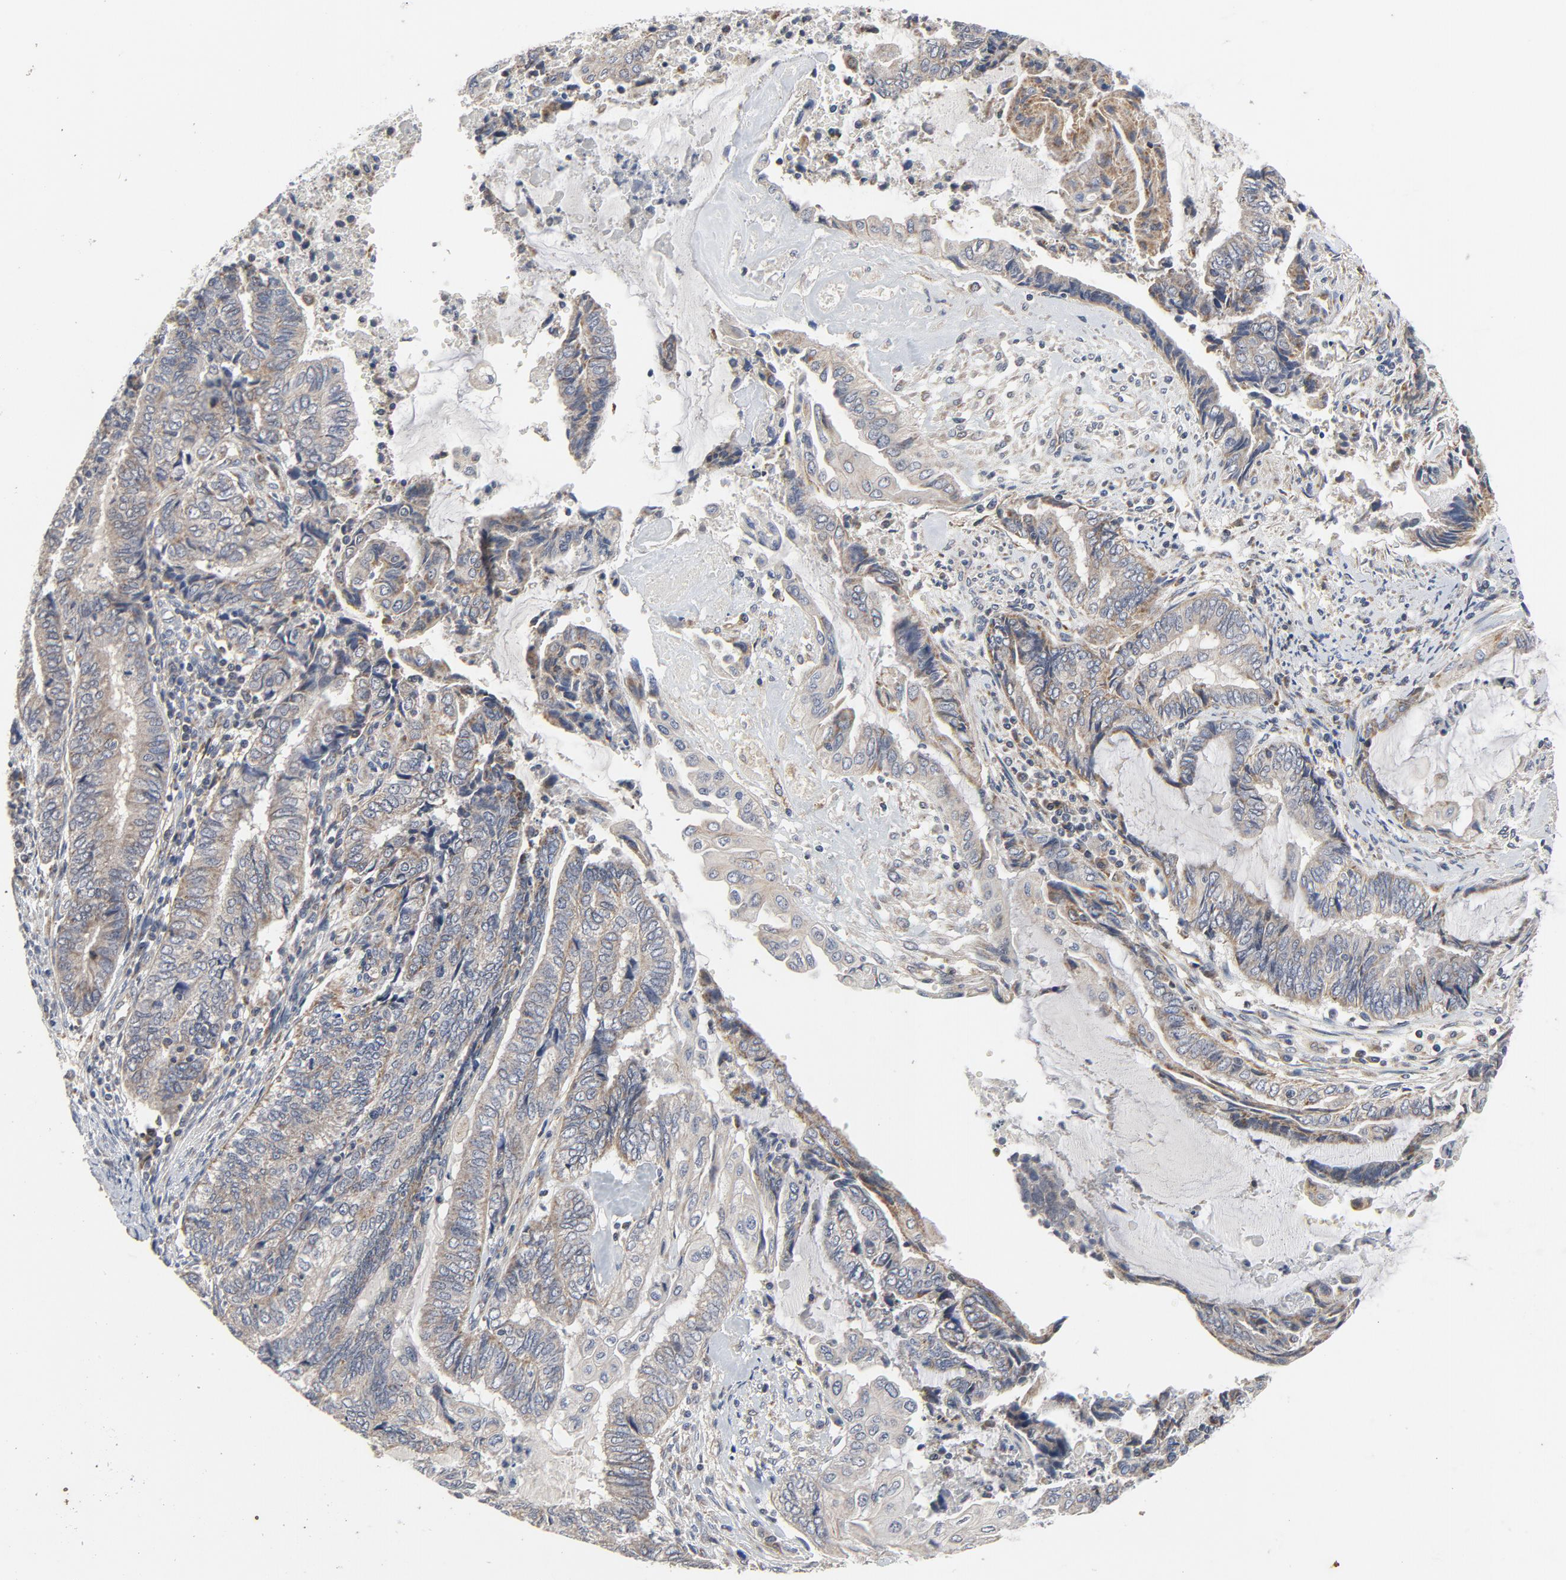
{"staining": {"intensity": "moderate", "quantity": "25%-75%", "location": "cytoplasmic/membranous"}, "tissue": "endometrial cancer", "cell_type": "Tumor cells", "image_type": "cancer", "snomed": [{"axis": "morphology", "description": "Adenocarcinoma, NOS"}, {"axis": "topography", "description": "Uterus"}, {"axis": "topography", "description": "Endometrium"}], "caption": "This micrograph shows endometrial cancer (adenocarcinoma) stained with immunohistochemistry (IHC) to label a protein in brown. The cytoplasmic/membranous of tumor cells show moderate positivity for the protein. Nuclei are counter-stained blue.", "gene": "C14orf119", "patient": {"sex": "female", "age": 70}}